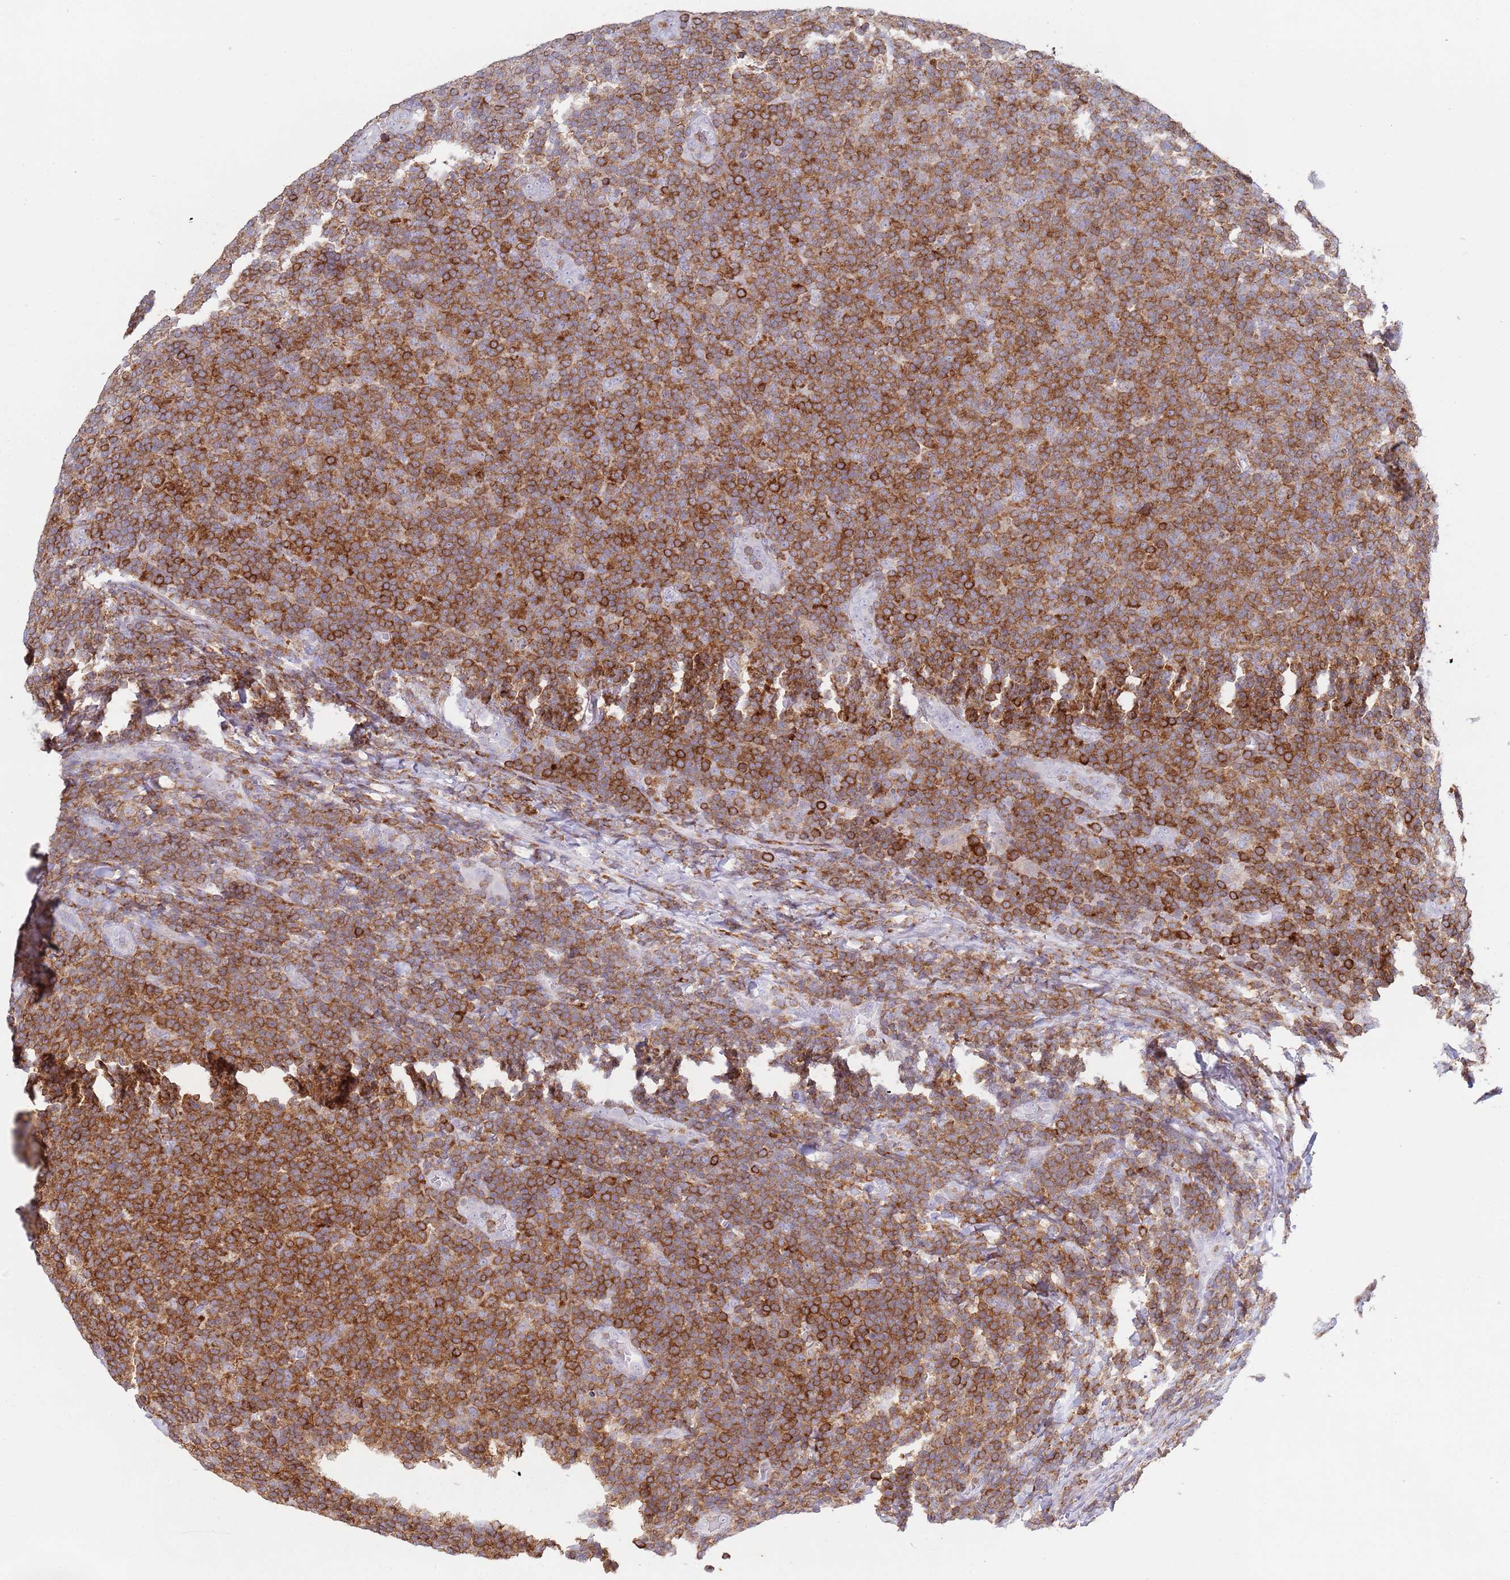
{"staining": {"intensity": "strong", "quantity": ">75%", "location": "cytoplasmic/membranous"}, "tissue": "lymphoma", "cell_type": "Tumor cells", "image_type": "cancer", "snomed": [{"axis": "morphology", "description": "Malignant lymphoma, non-Hodgkin's type, Low grade"}, {"axis": "topography", "description": "Lymph node"}], "caption": "Malignant lymphoma, non-Hodgkin's type (low-grade) stained with a brown dye exhibits strong cytoplasmic/membranous positive positivity in approximately >75% of tumor cells.", "gene": "LPXN", "patient": {"sex": "male", "age": 66}}